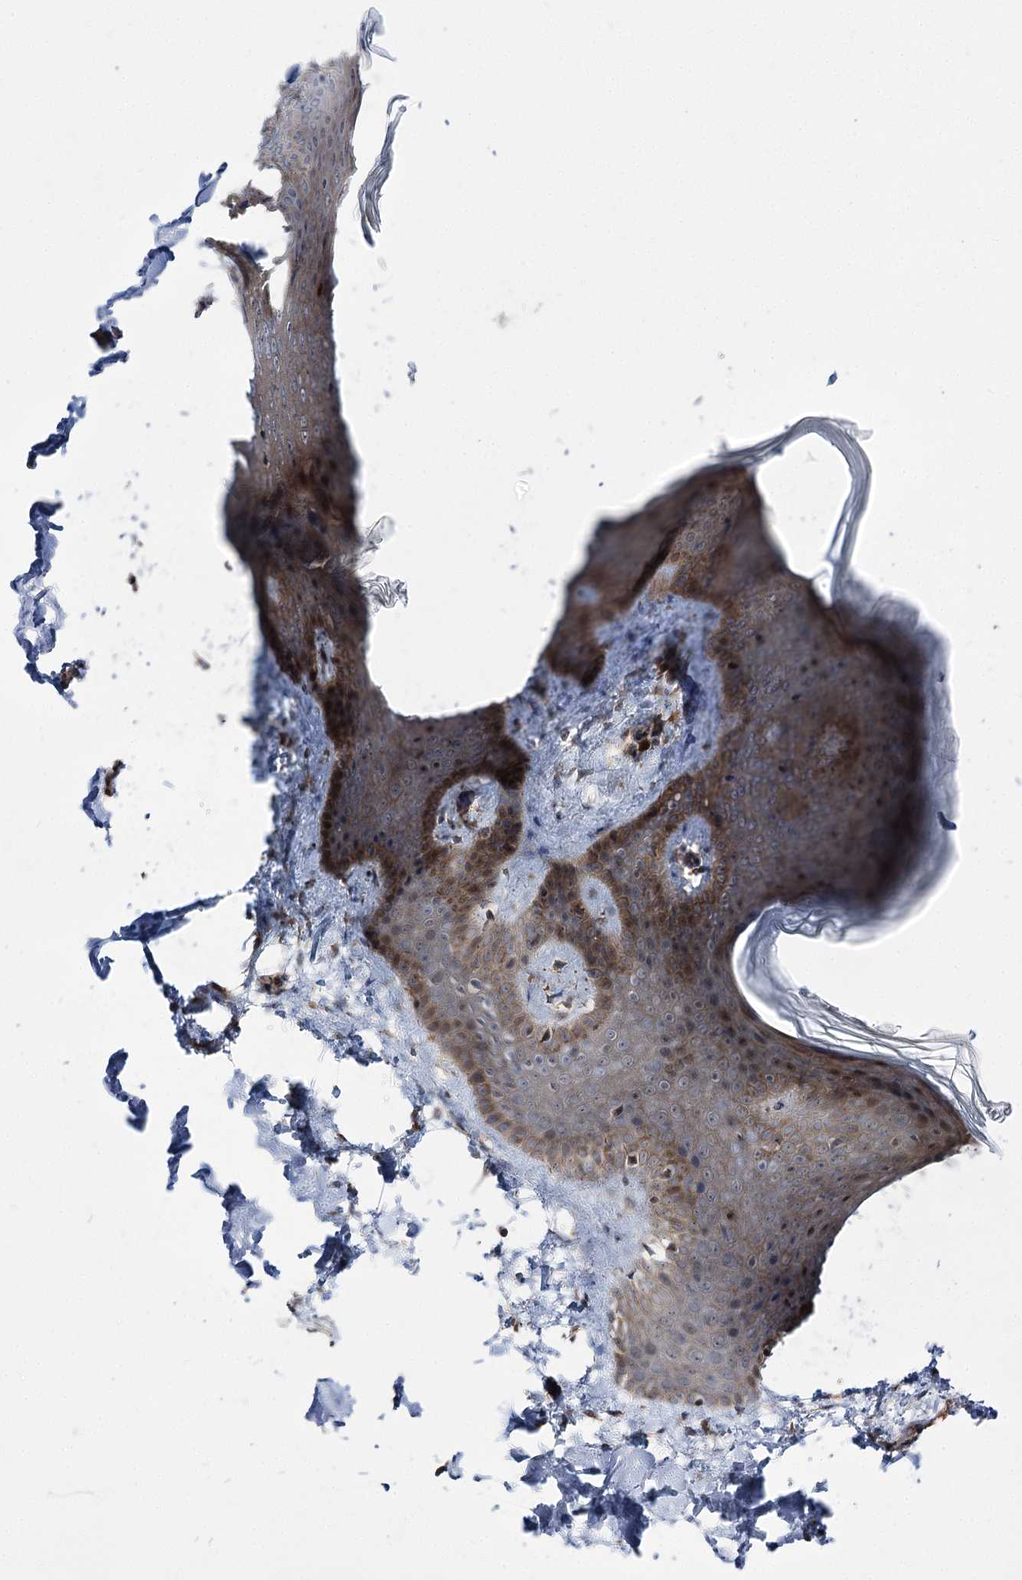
{"staining": {"intensity": "moderate", "quantity": "<25%", "location": "cytoplasmic/membranous"}, "tissue": "skin", "cell_type": "Fibroblasts", "image_type": "normal", "snomed": [{"axis": "morphology", "description": "Normal tissue, NOS"}, {"axis": "topography", "description": "Skin"}], "caption": "The histopathology image displays a brown stain indicating the presence of a protein in the cytoplasmic/membranous of fibroblasts in skin.", "gene": "C11orf80", "patient": {"sex": "male", "age": 36}}